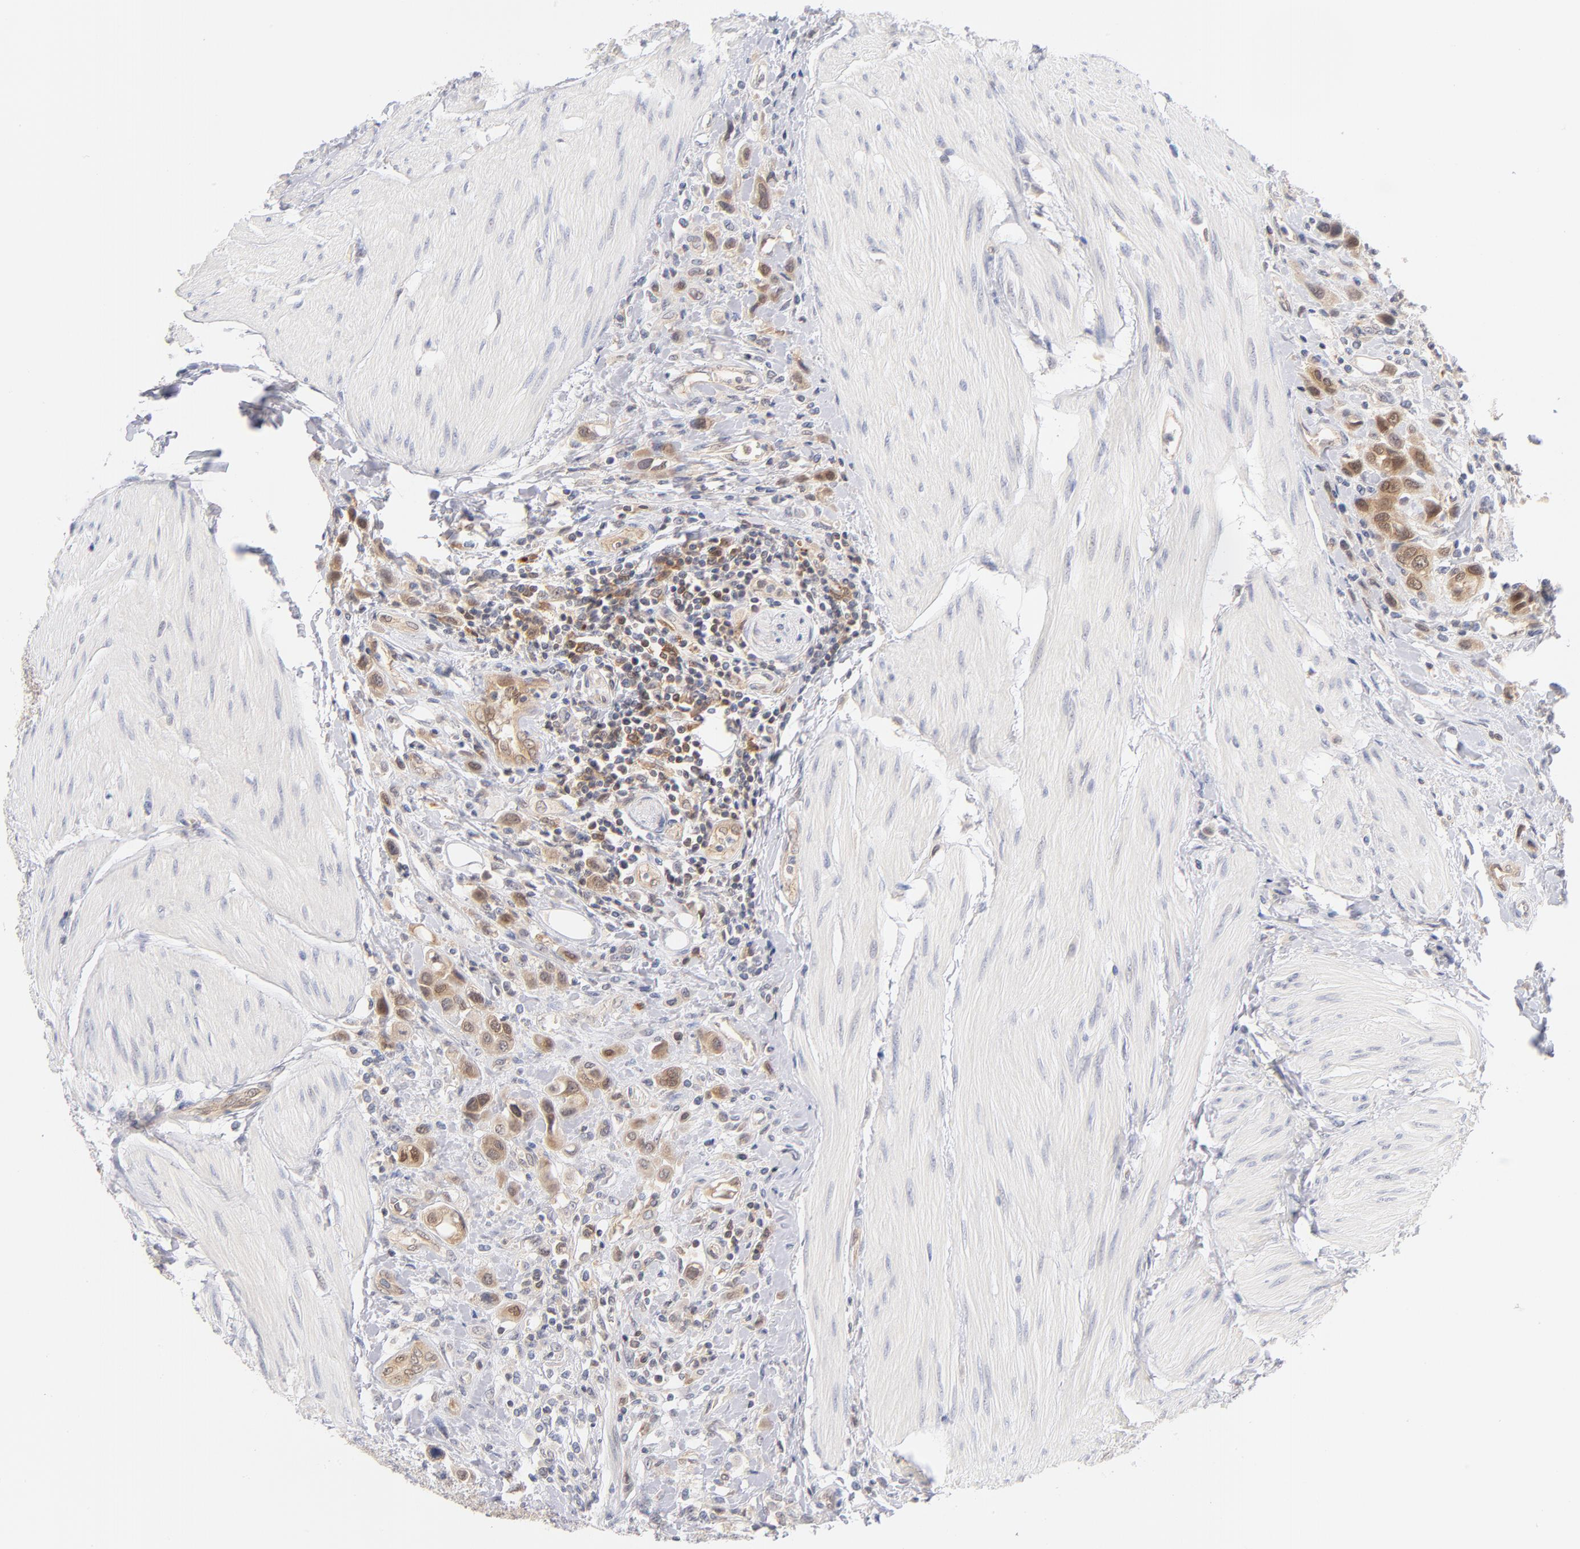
{"staining": {"intensity": "weak", "quantity": "25%-75%", "location": "cytoplasmic/membranous,nuclear"}, "tissue": "urothelial cancer", "cell_type": "Tumor cells", "image_type": "cancer", "snomed": [{"axis": "morphology", "description": "Urothelial carcinoma, High grade"}, {"axis": "topography", "description": "Urinary bladder"}], "caption": "Immunohistochemistry (IHC) of human urothelial cancer exhibits low levels of weak cytoplasmic/membranous and nuclear positivity in about 25%-75% of tumor cells.", "gene": "CASP6", "patient": {"sex": "male", "age": 50}}